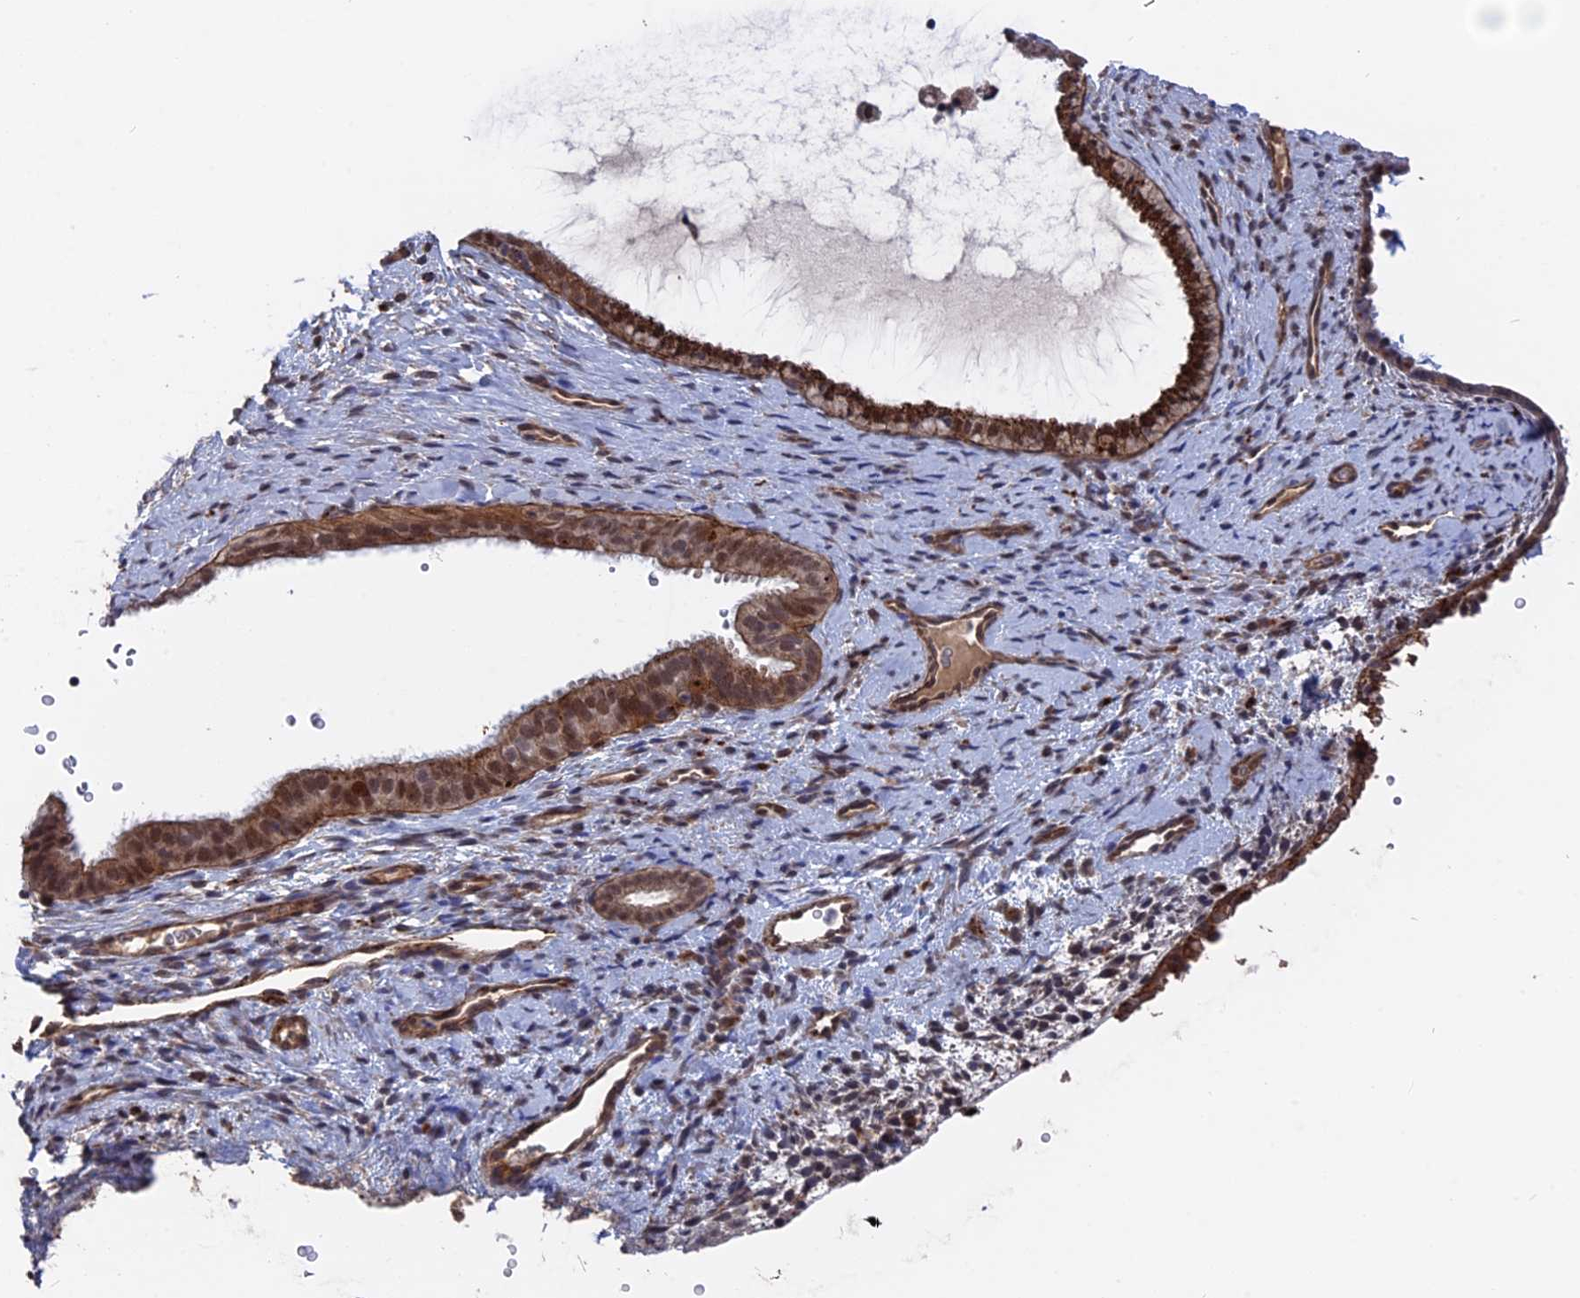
{"staining": {"intensity": "negative", "quantity": "none", "location": "none"}, "tissue": "endometrium", "cell_type": "Cells in endometrial stroma", "image_type": "normal", "snomed": [{"axis": "morphology", "description": "Normal tissue, NOS"}, {"axis": "topography", "description": "Endometrium"}], "caption": "Cells in endometrial stroma show no significant positivity in benign endometrium.", "gene": "NOSIP", "patient": {"sex": "female", "age": 65}}